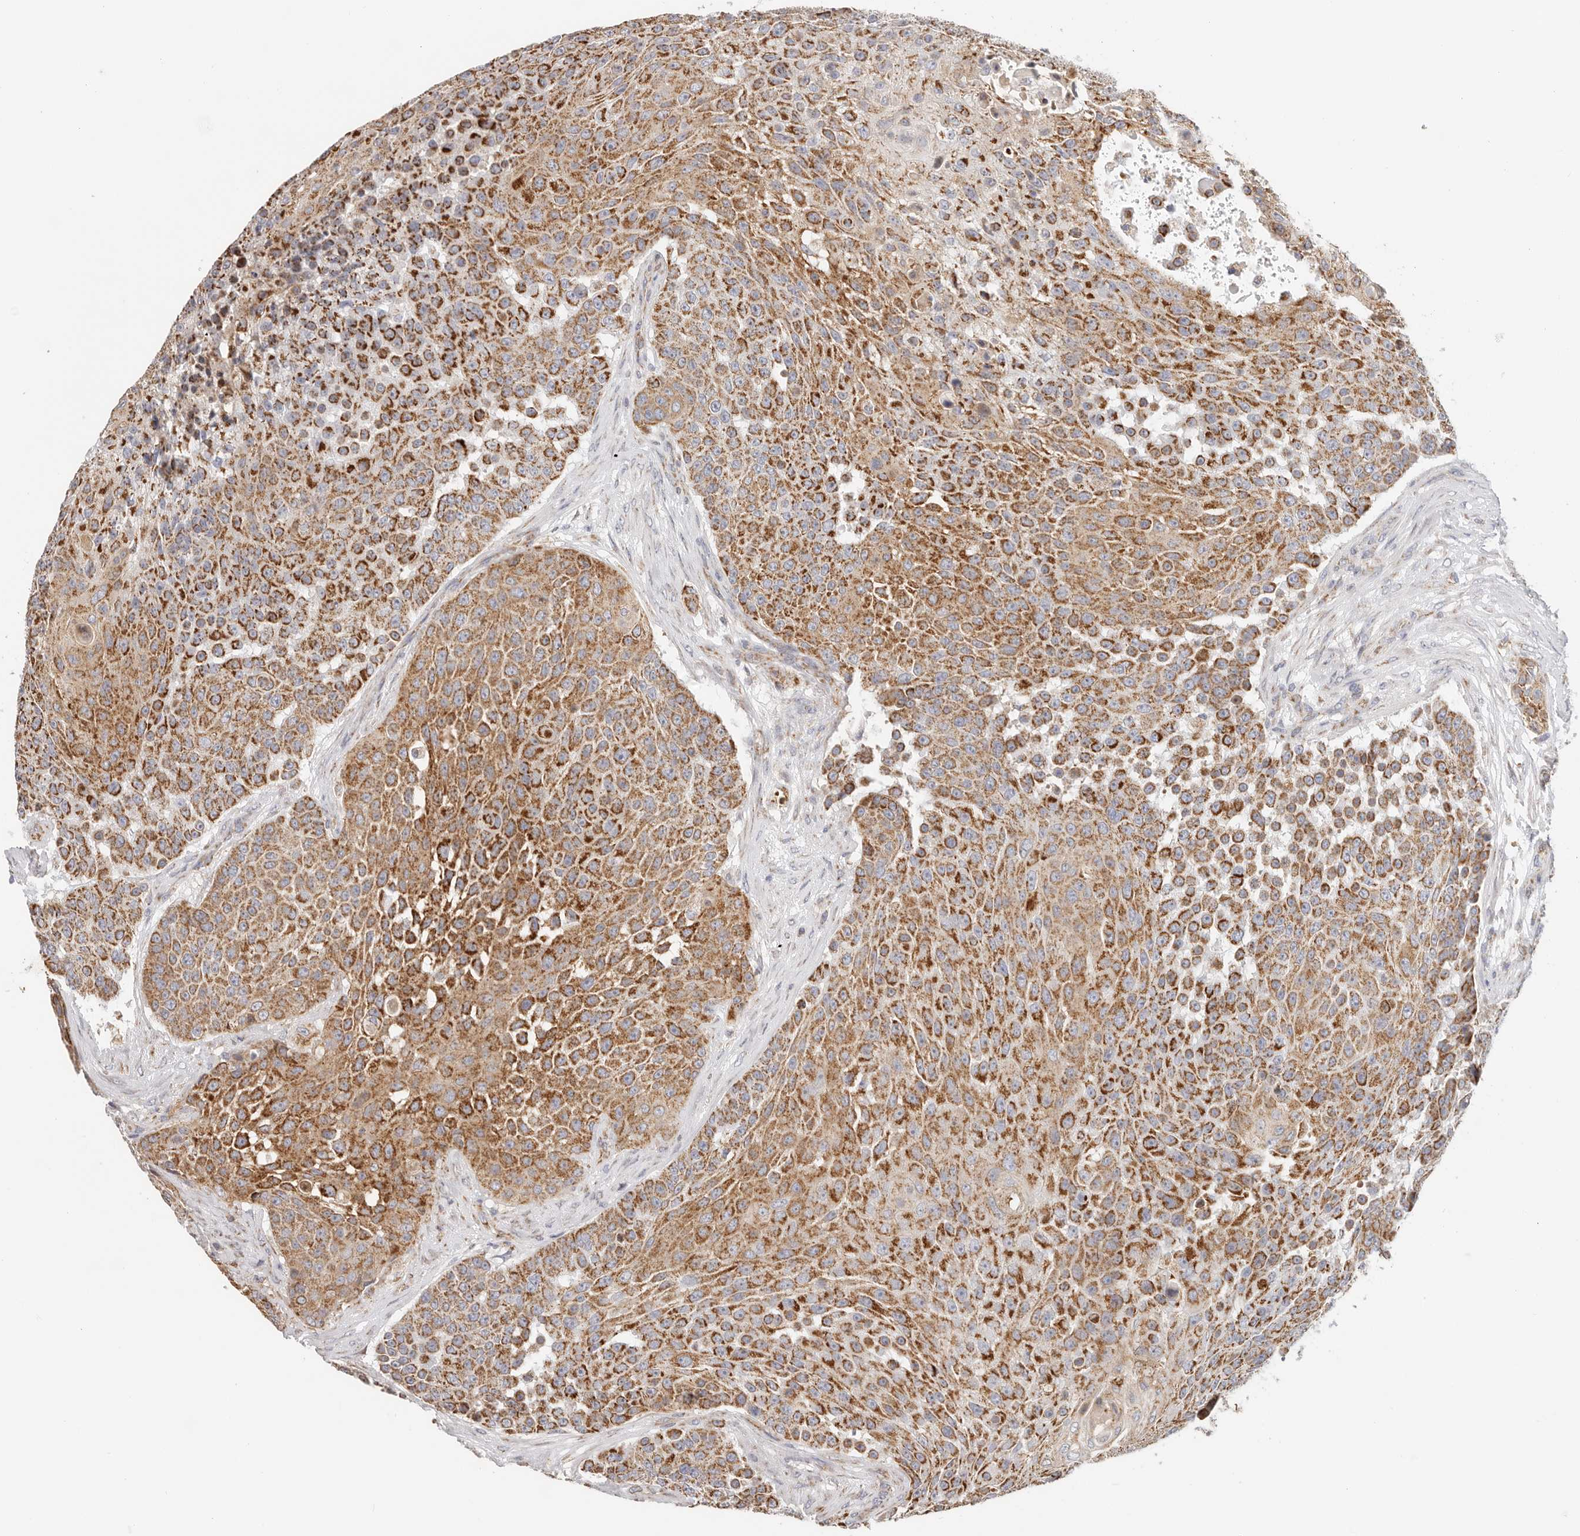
{"staining": {"intensity": "strong", "quantity": ">75%", "location": "cytoplasmic/membranous"}, "tissue": "urothelial cancer", "cell_type": "Tumor cells", "image_type": "cancer", "snomed": [{"axis": "morphology", "description": "Urothelial carcinoma, High grade"}, {"axis": "topography", "description": "Urinary bladder"}], "caption": "Protein staining reveals strong cytoplasmic/membranous expression in about >75% of tumor cells in urothelial cancer.", "gene": "AFDN", "patient": {"sex": "female", "age": 63}}